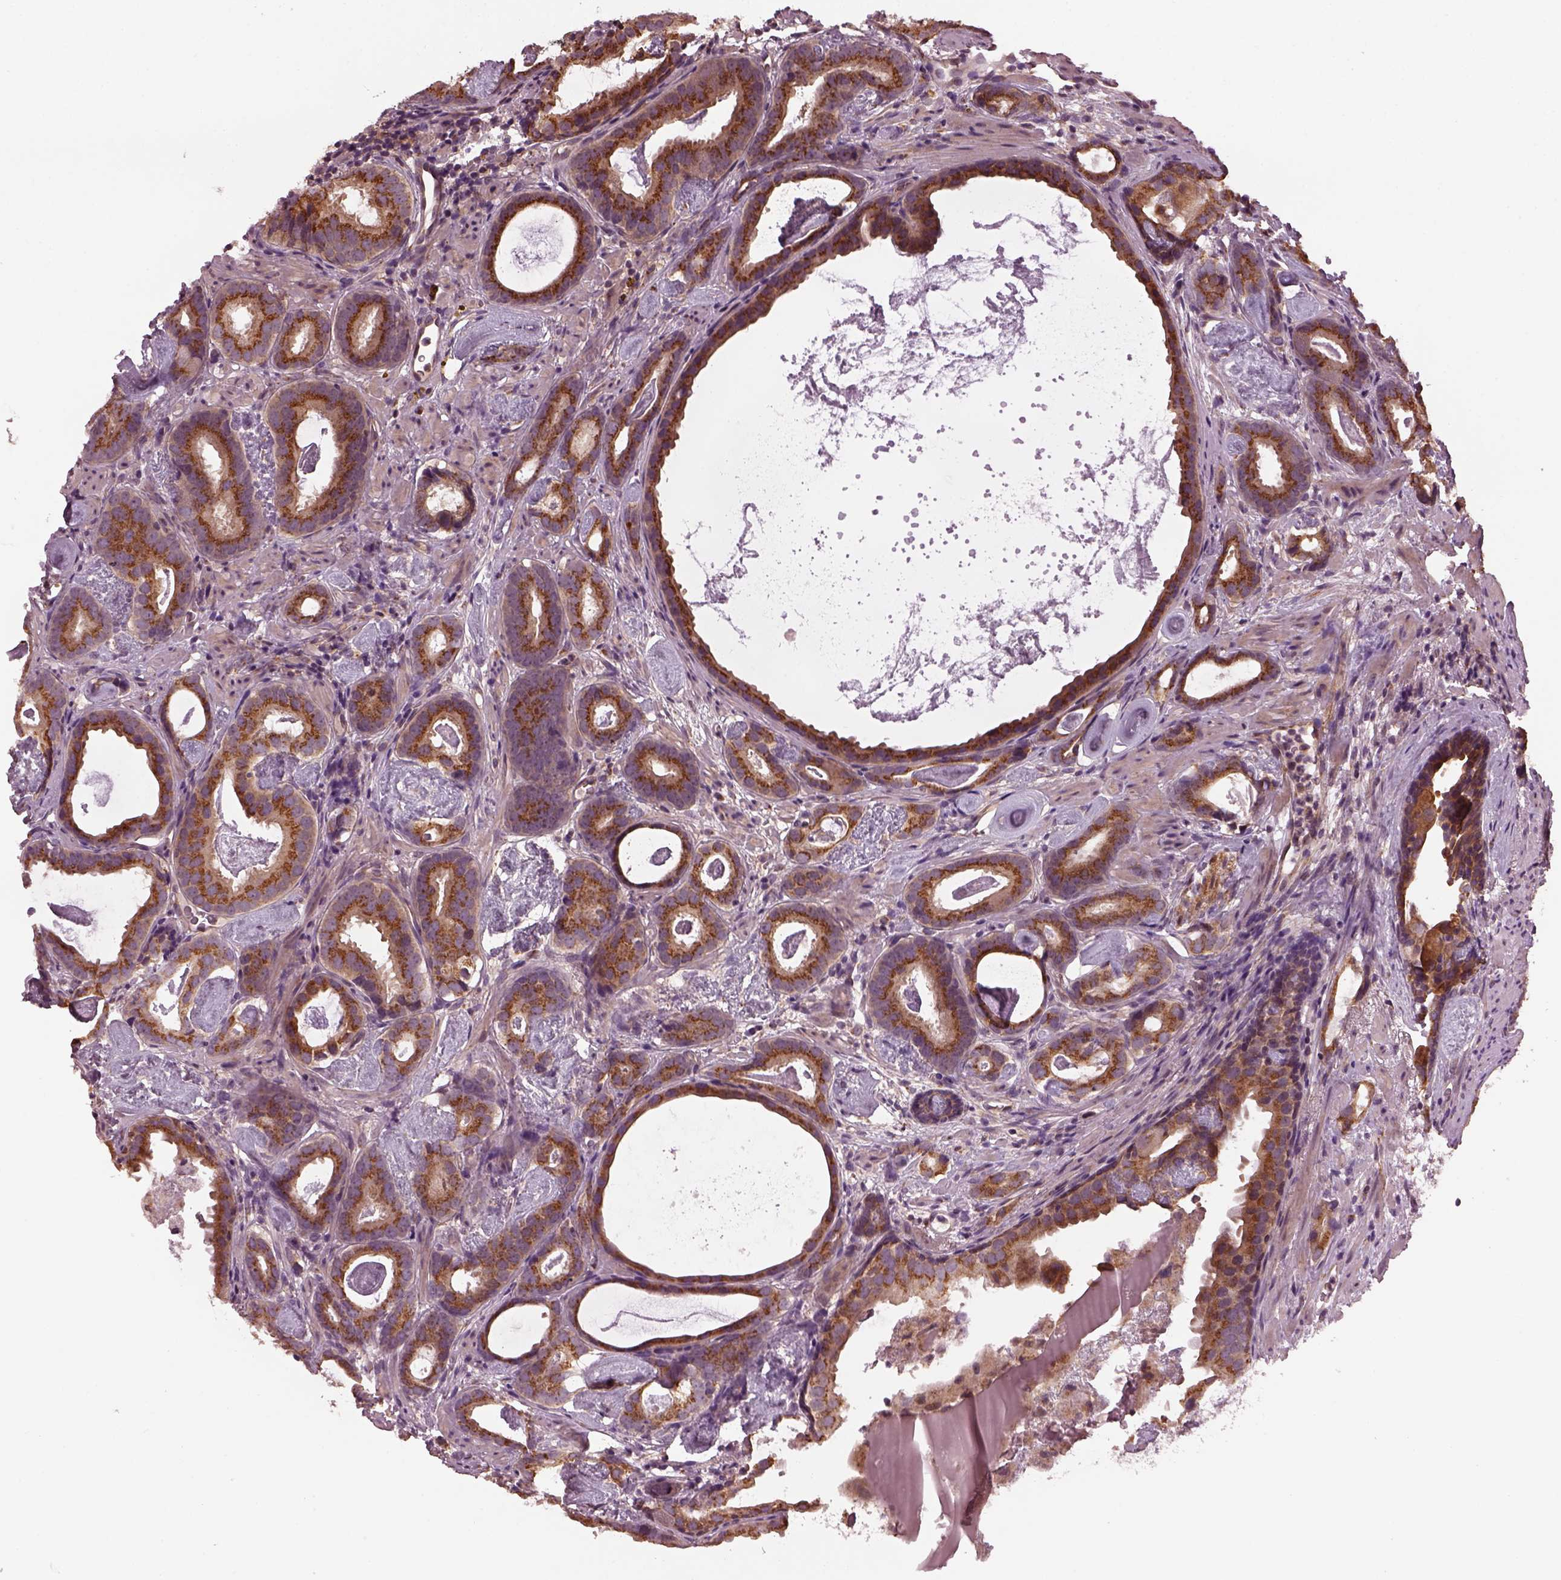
{"staining": {"intensity": "moderate", "quantity": "25%-75%", "location": "cytoplasmic/membranous"}, "tissue": "prostate cancer", "cell_type": "Tumor cells", "image_type": "cancer", "snomed": [{"axis": "morphology", "description": "Adenocarcinoma, Low grade"}, {"axis": "topography", "description": "Prostate and seminal vesicle, NOS"}], "caption": "Low-grade adenocarcinoma (prostate) stained for a protein exhibits moderate cytoplasmic/membranous positivity in tumor cells.", "gene": "RUFY3", "patient": {"sex": "male", "age": 71}}